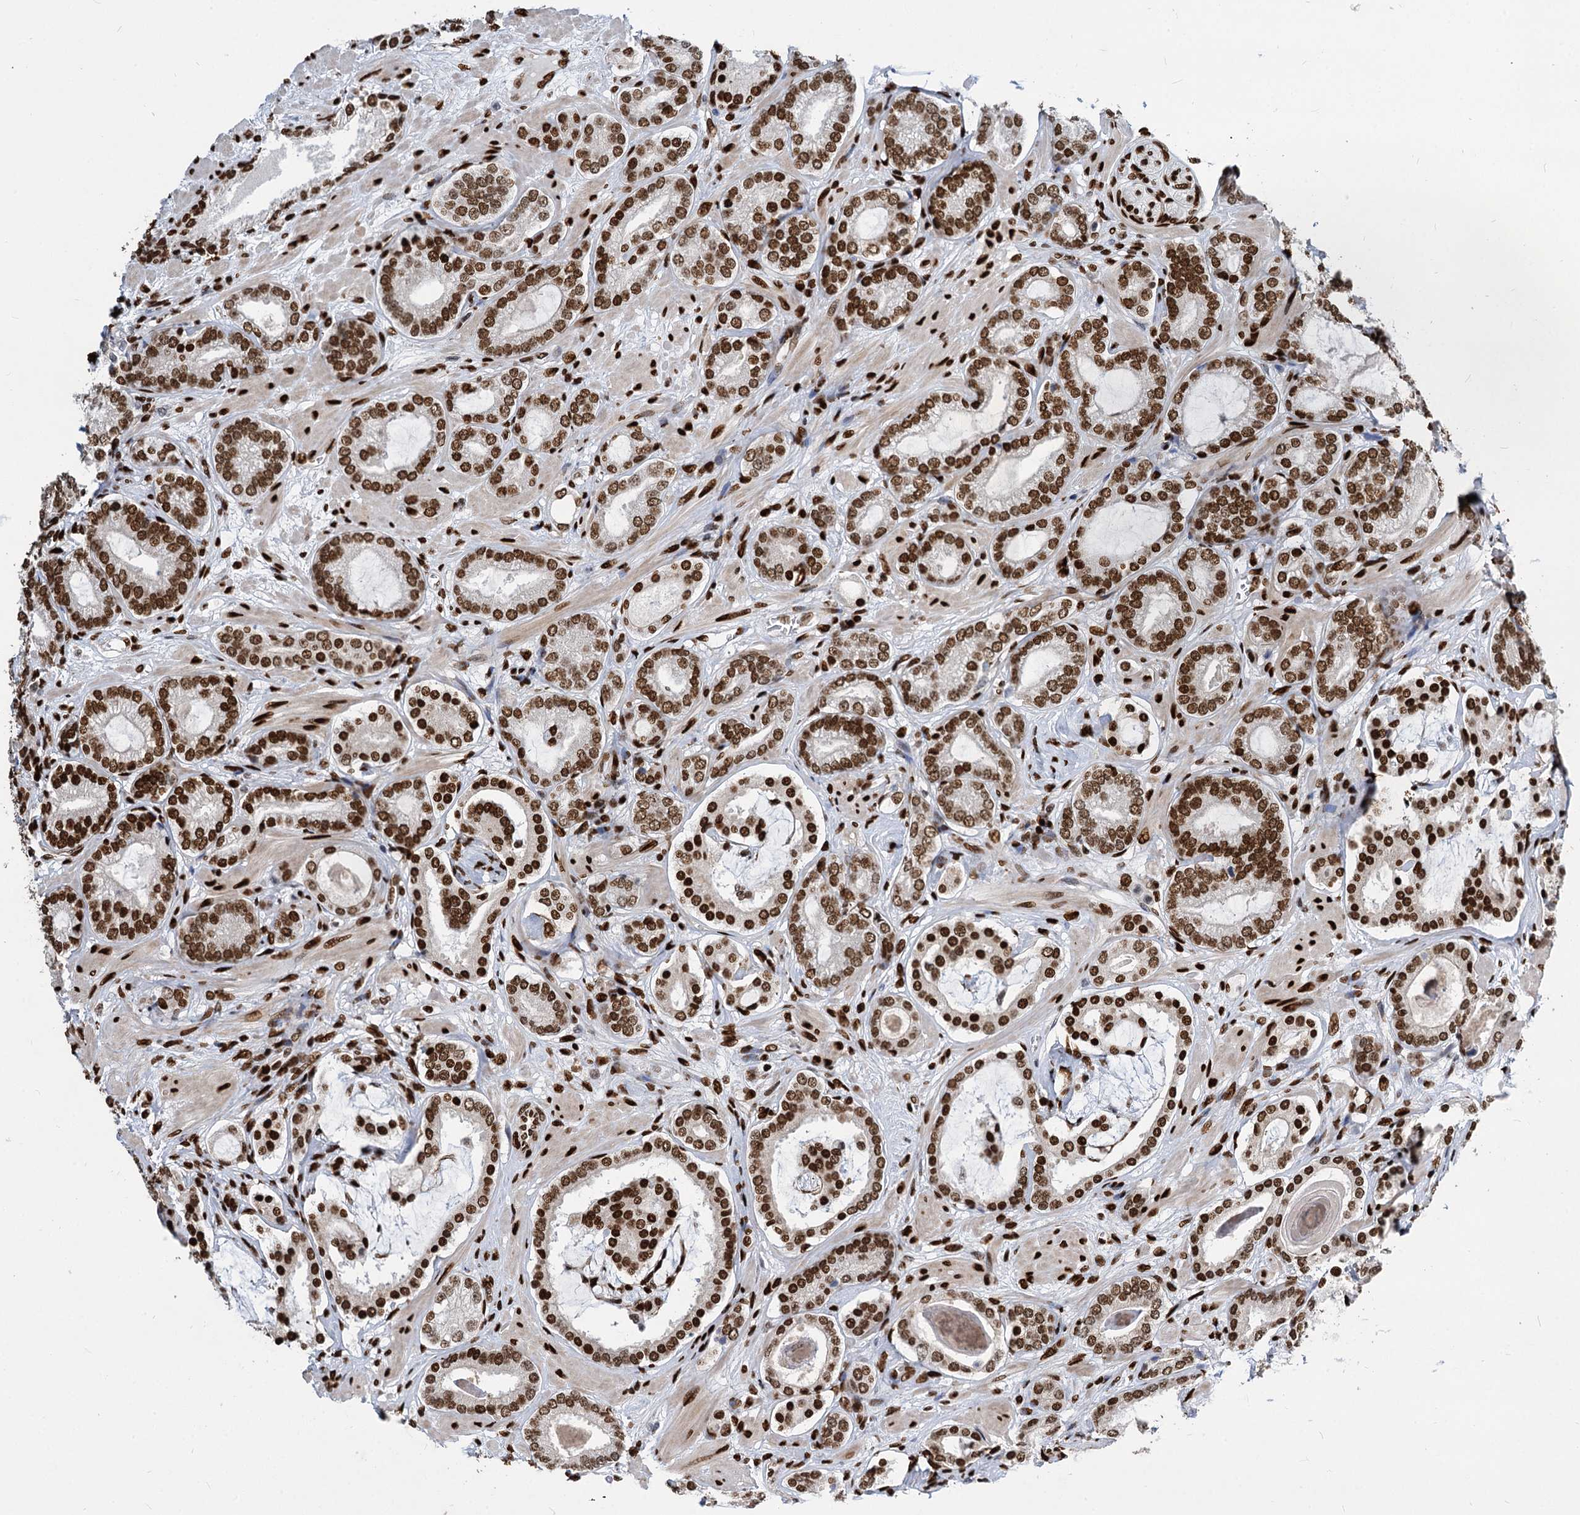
{"staining": {"intensity": "strong", "quantity": ">75%", "location": "nuclear"}, "tissue": "prostate cancer", "cell_type": "Tumor cells", "image_type": "cancer", "snomed": [{"axis": "morphology", "description": "Adenocarcinoma, High grade"}, {"axis": "topography", "description": "Prostate"}], "caption": "Immunohistochemical staining of prostate adenocarcinoma (high-grade) displays high levels of strong nuclear expression in about >75% of tumor cells.", "gene": "MECP2", "patient": {"sex": "male", "age": 60}}